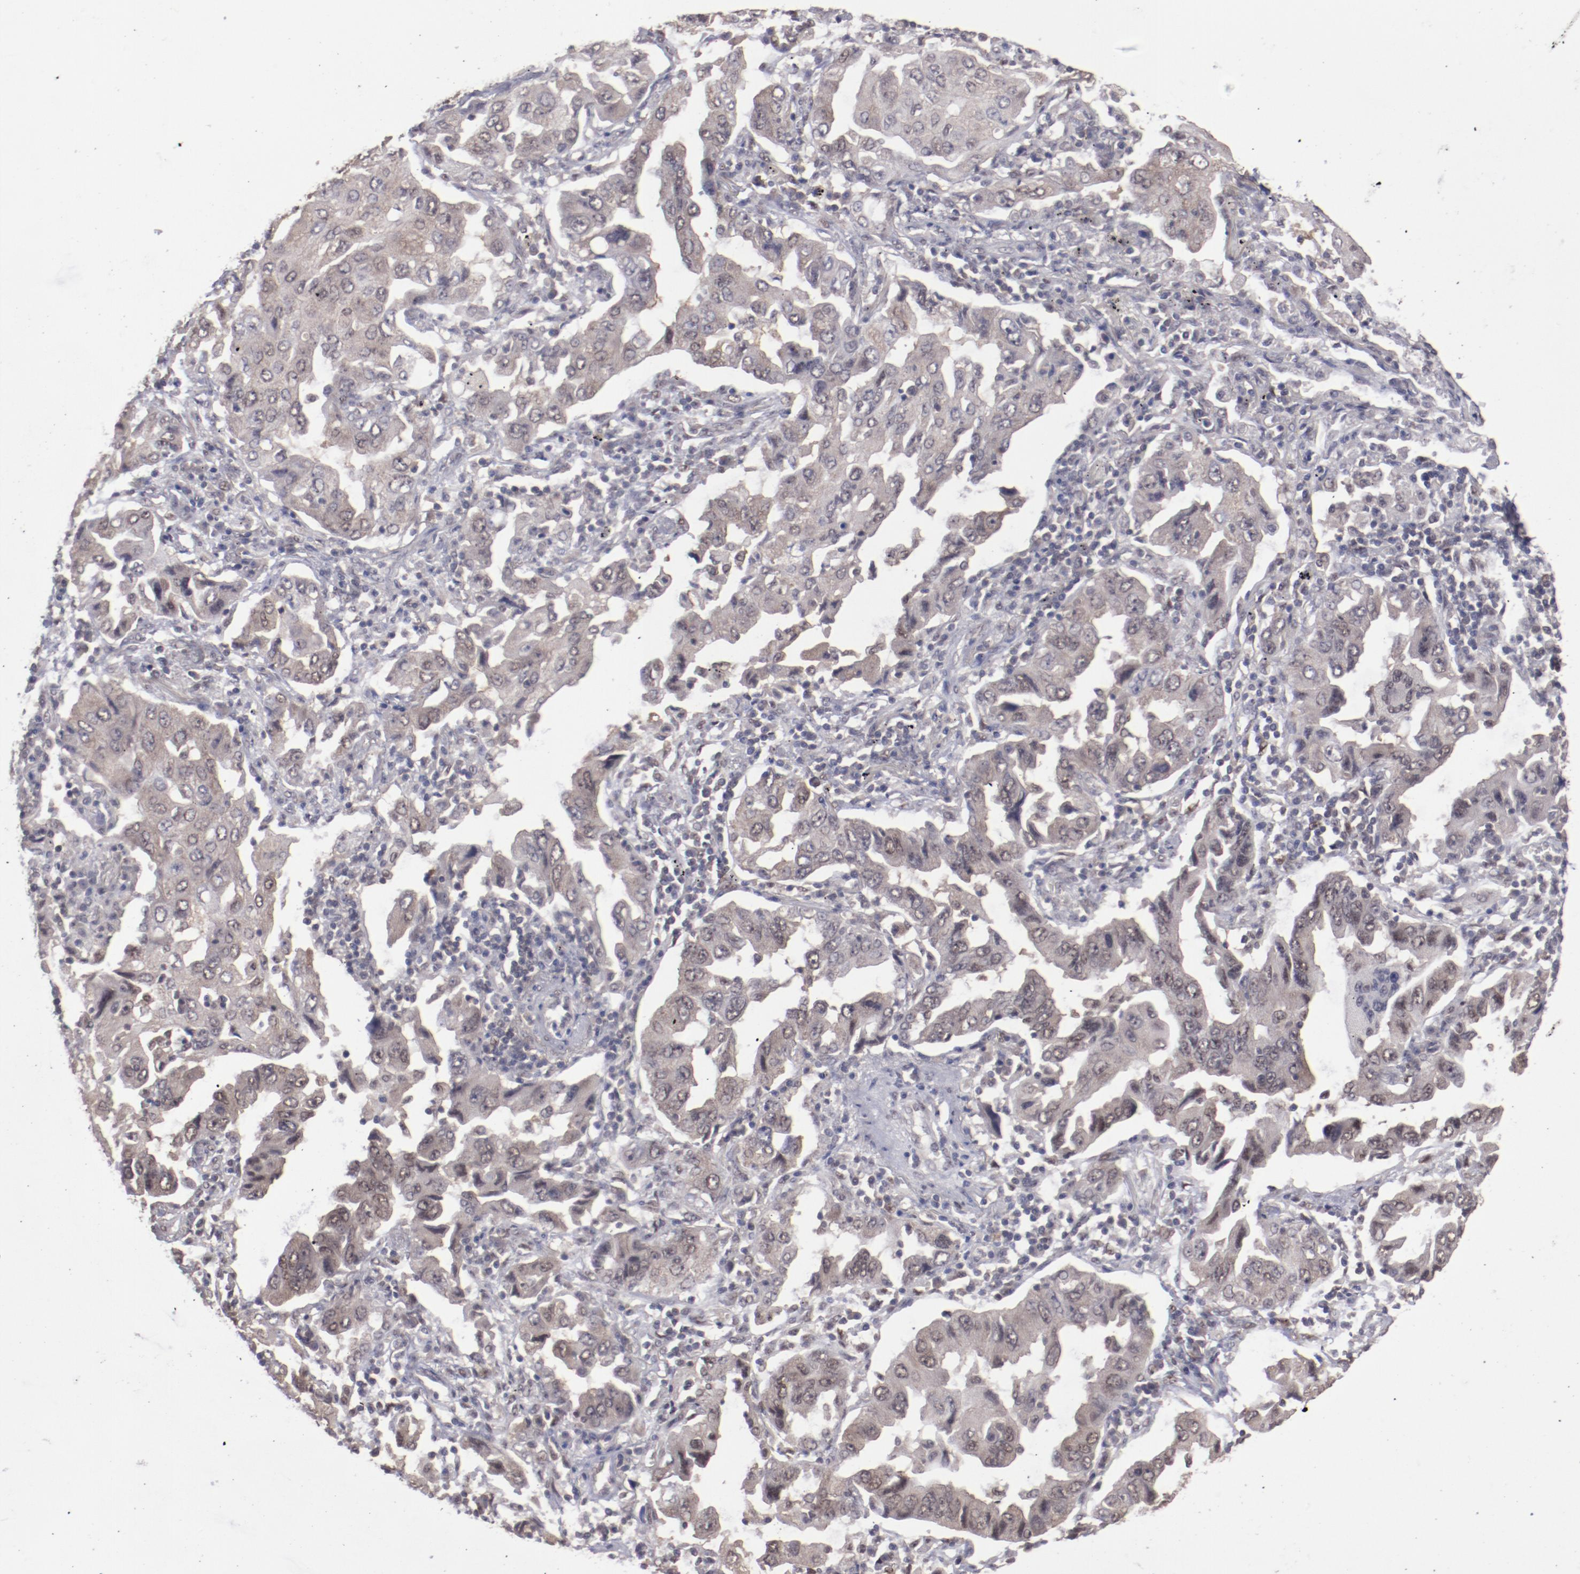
{"staining": {"intensity": "weak", "quantity": ">75%", "location": "cytoplasmic/membranous,nuclear"}, "tissue": "lung cancer", "cell_type": "Tumor cells", "image_type": "cancer", "snomed": [{"axis": "morphology", "description": "Adenocarcinoma, NOS"}, {"axis": "topography", "description": "Lung"}], "caption": "Brown immunohistochemical staining in human adenocarcinoma (lung) exhibits weak cytoplasmic/membranous and nuclear staining in about >75% of tumor cells.", "gene": "ARNT", "patient": {"sex": "female", "age": 65}}